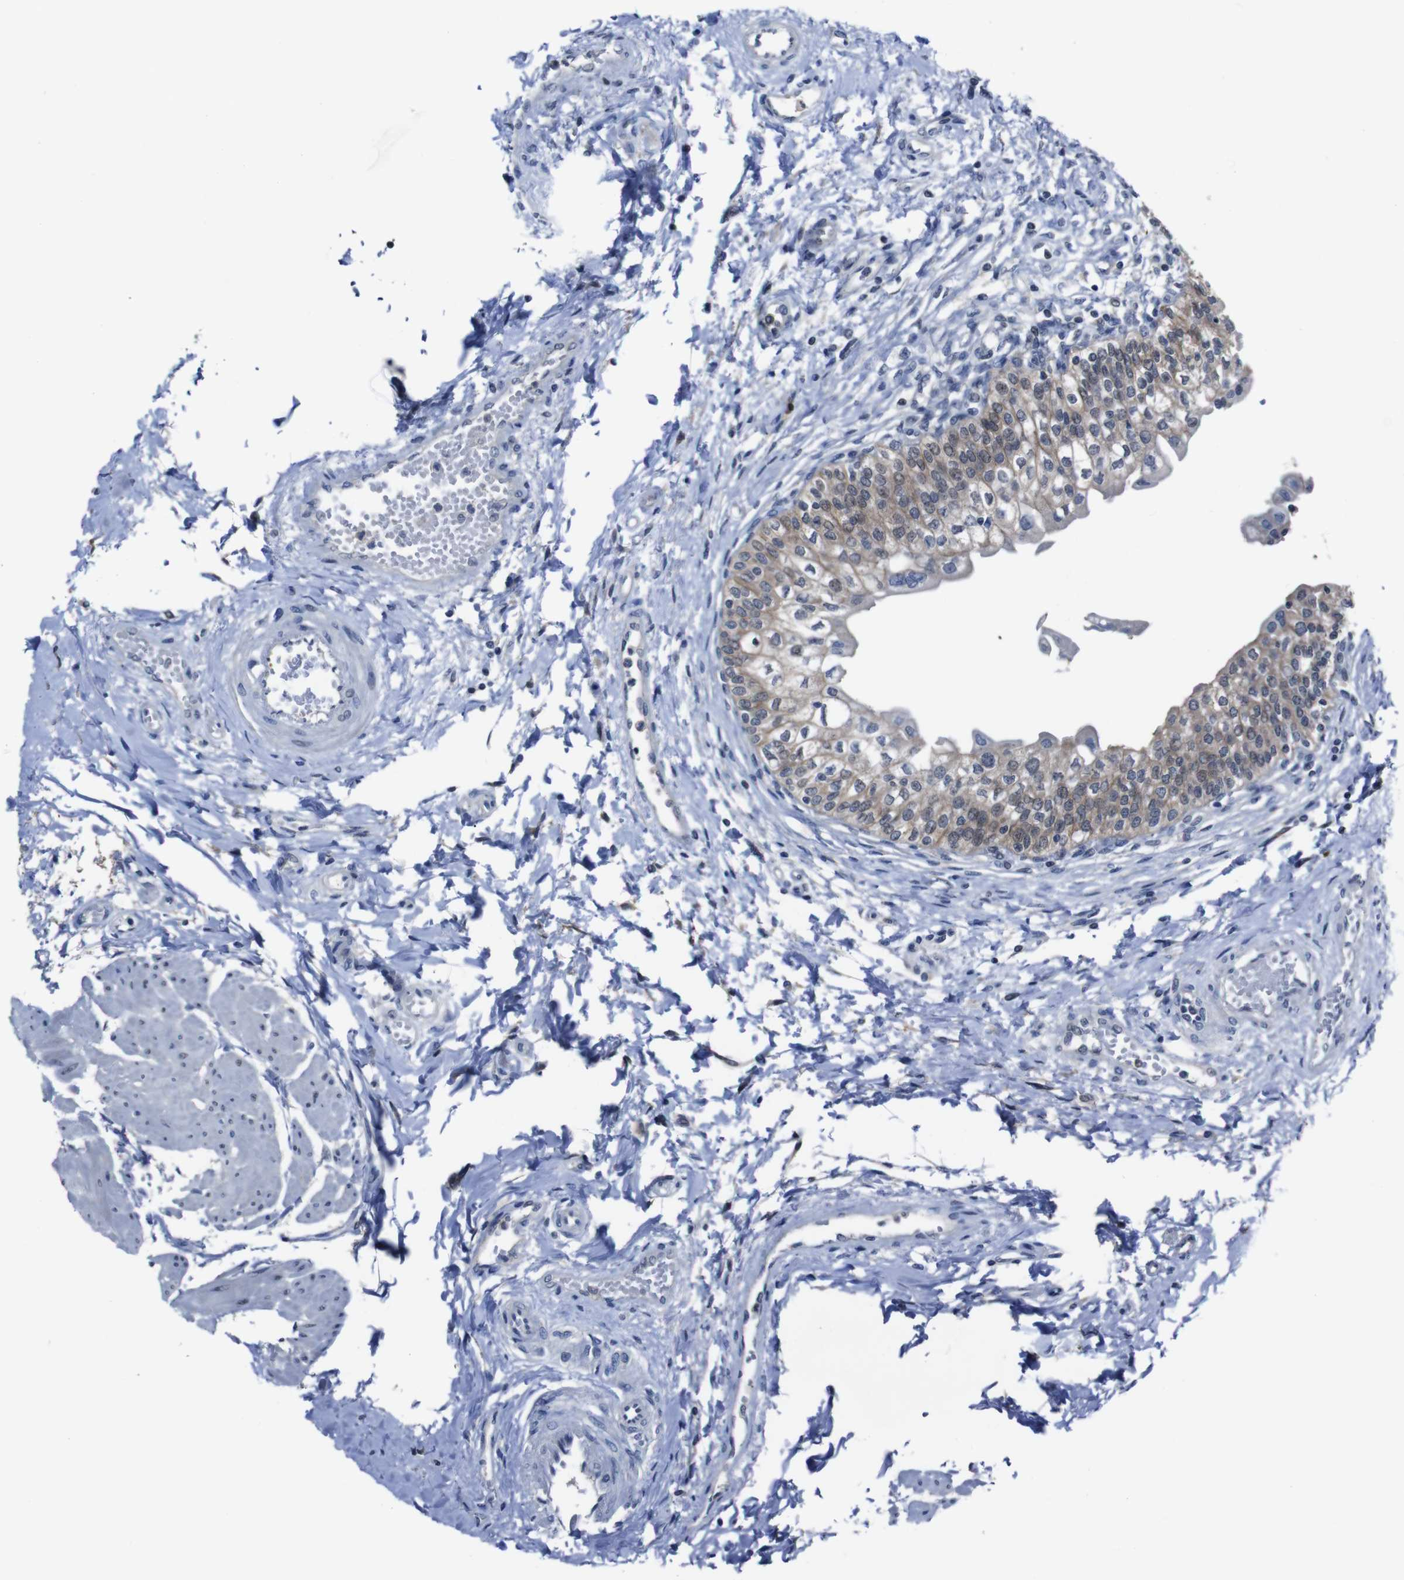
{"staining": {"intensity": "moderate", "quantity": ">75%", "location": "cytoplasmic/membranous"}, "tissue": "urinary bladder", "cell_type": "Urothelial cells", "image_type": "normal", "snomed": [{"axis": "morphology", "description": "Normal tissue, NOS"}, {"axis": "topography", "description": "Urinary bladder"}], "caption": "Normal urinary bladder demonstrates moderate cytoplasmic/membranous positivity in approximately >75% of urothelial cells, visualized by immunohistochemistry.", "gene": "SEMA4B", "patient": {"sex": "male", "age": 55}}